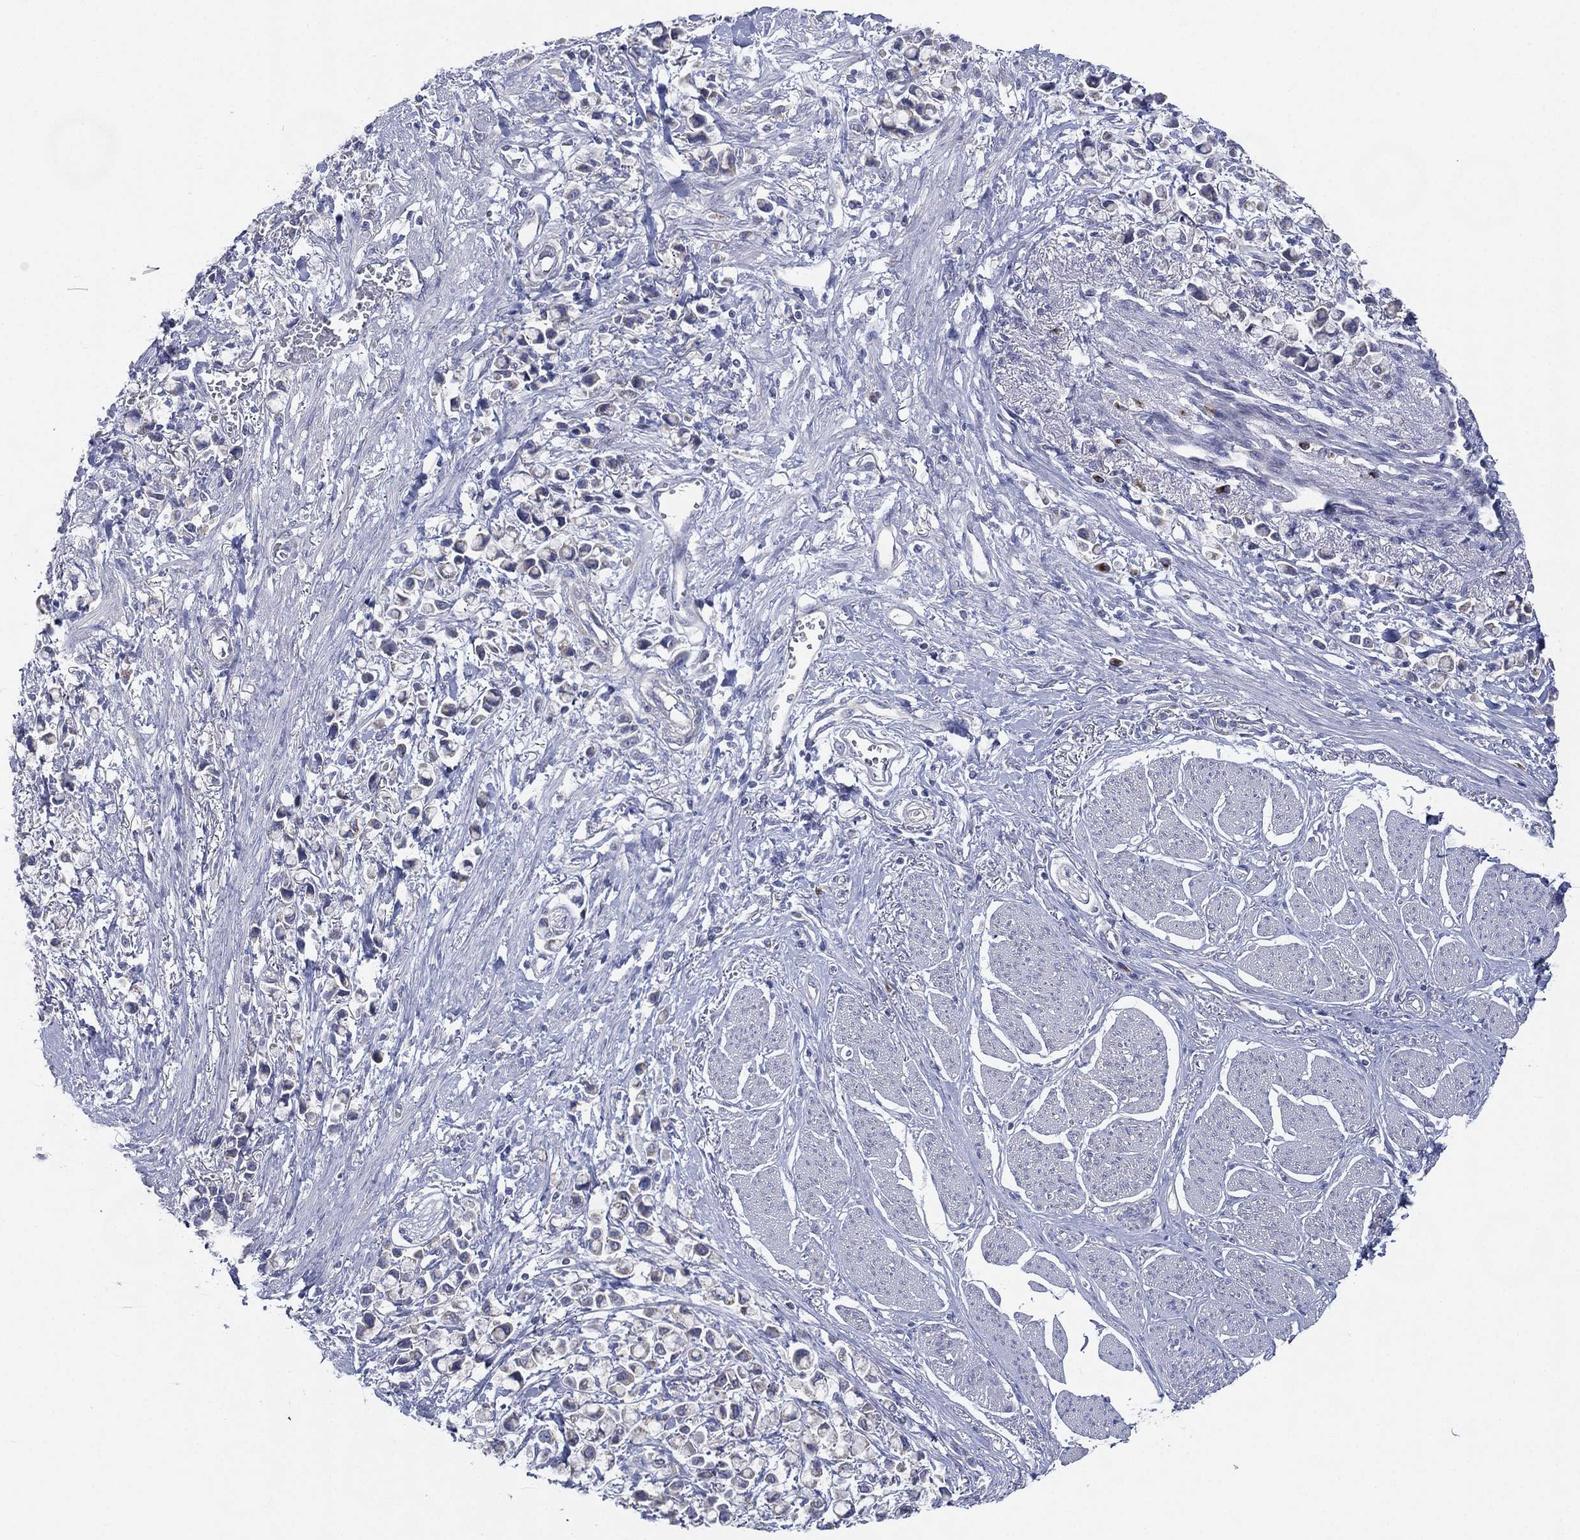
{"staining": {"intensity": "negative", "quantity": "none", "location": "none"}, "tissue": "stomach cancer", "cell_type": "Tumor cells", "image_type": "cancer", "snomed": [{"axis": "morphology", "description": "Adenocarcinoma, NOS"}, {"axis": "topography", "description": "Stomach"}], "caption": "Immunohistochemistry (IHC) histopathology image of neoplastic tissue: human adenocarcinoma (stomach) stained with DAB (3,3'-diaminobenzidine) displays no significant protein expression in tumor cells.", "gene": "ATP8A2", "patient": {"sex": "female", "age": 81}}